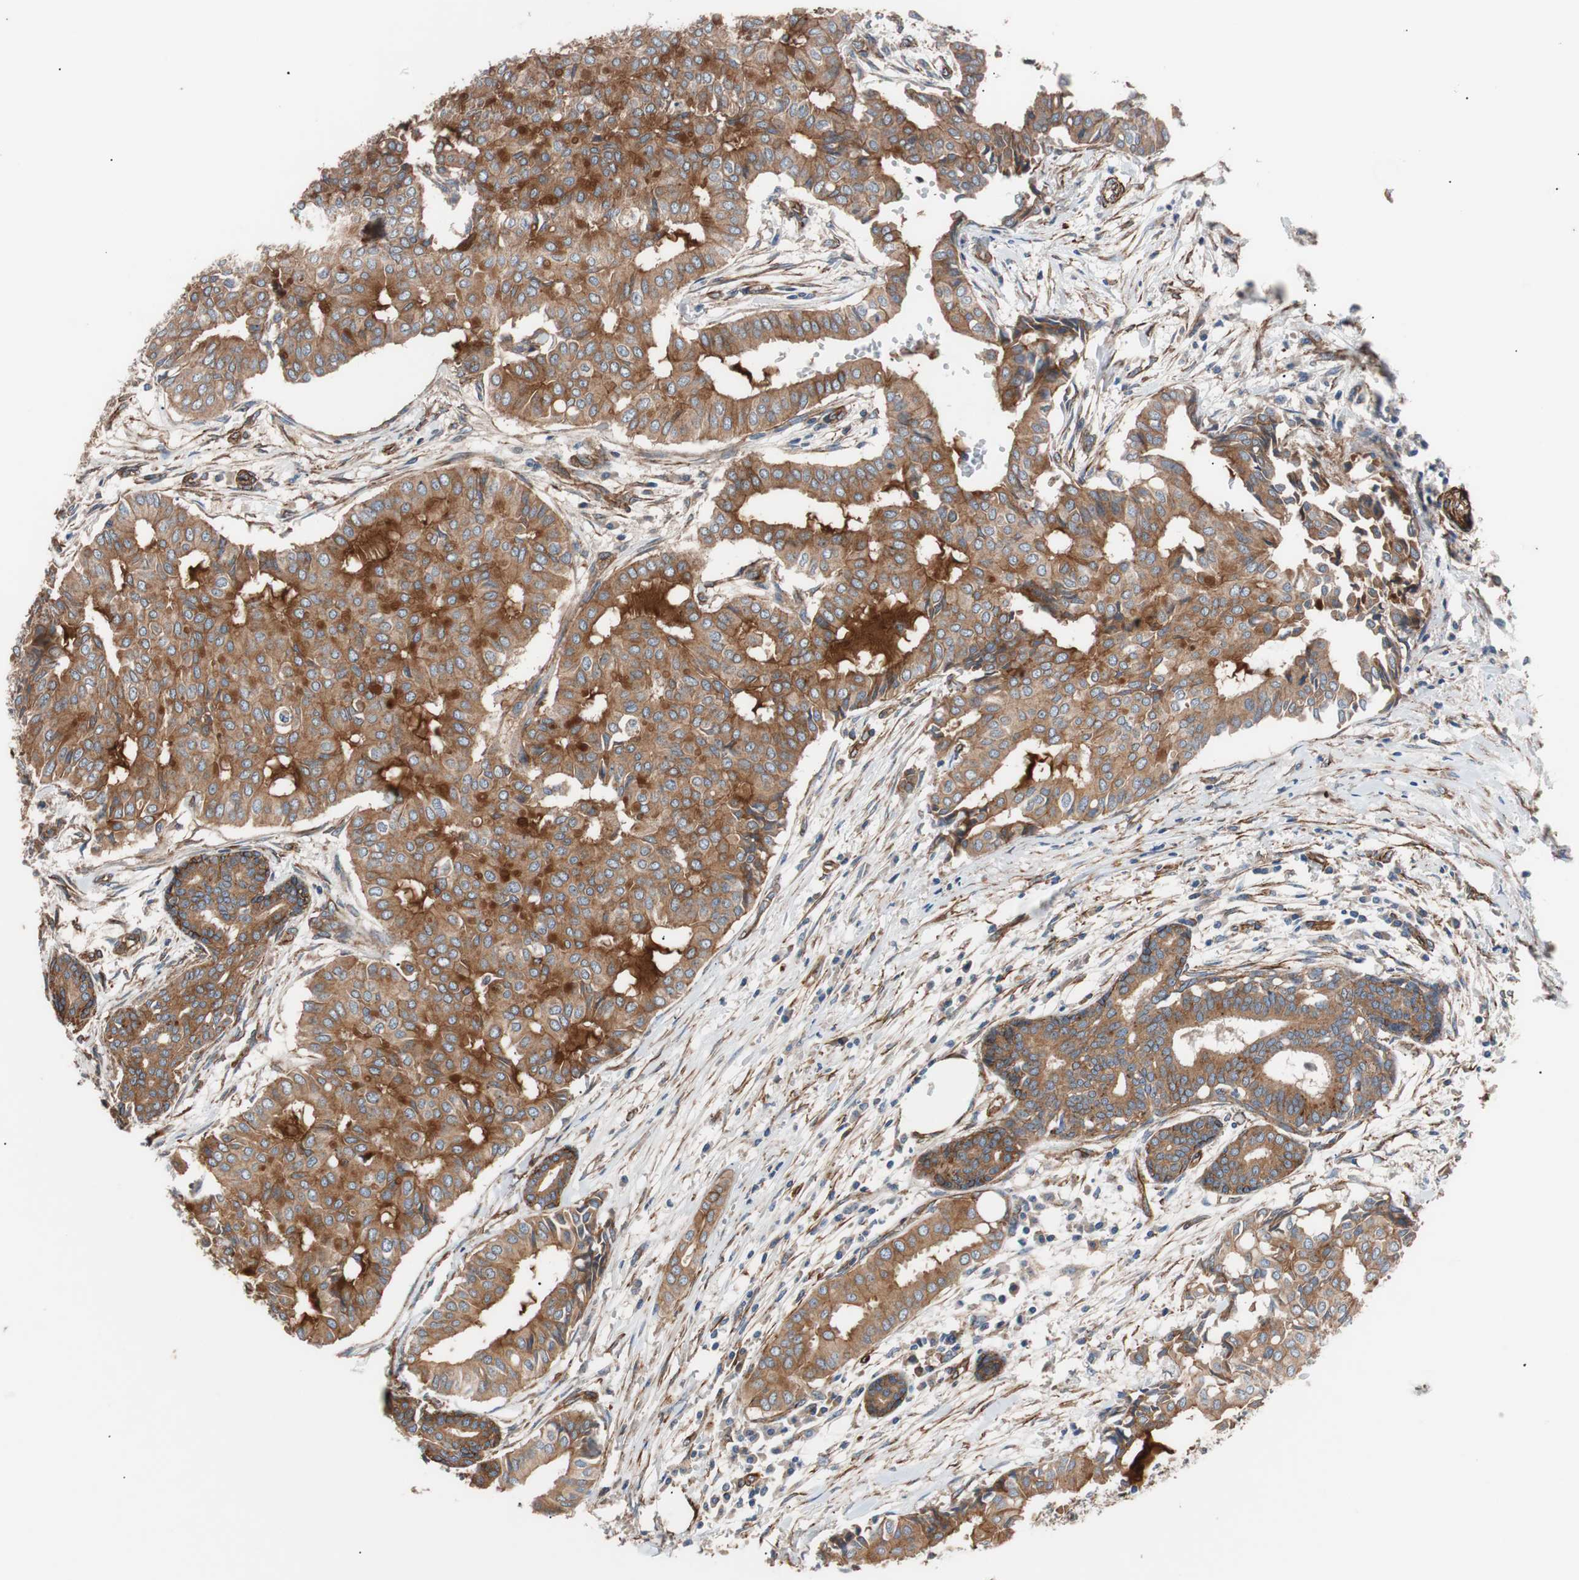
{"staining": {"intensity": "strong", "quantity": ">75%", "location": "cytoplasmic/membranous"}, "tissue": "head and neck cancer", "cell_type": "Tumor cells", "image_type": "cancer", "snomed": [{"axis": "morphology", "description": "Adenocarcinoma, NOS"}, {"axis": "topography", "description": "Salivary gland"}, {"axis": "topography", "description": "Head-Neck"}], "caption": "Strong cytoplasmic/membranous protein expression is present in about >75% of tumor cells in head and neck cancer.", "gene": "SPINT1", "patient": {"sex": "female", "age": 59}}